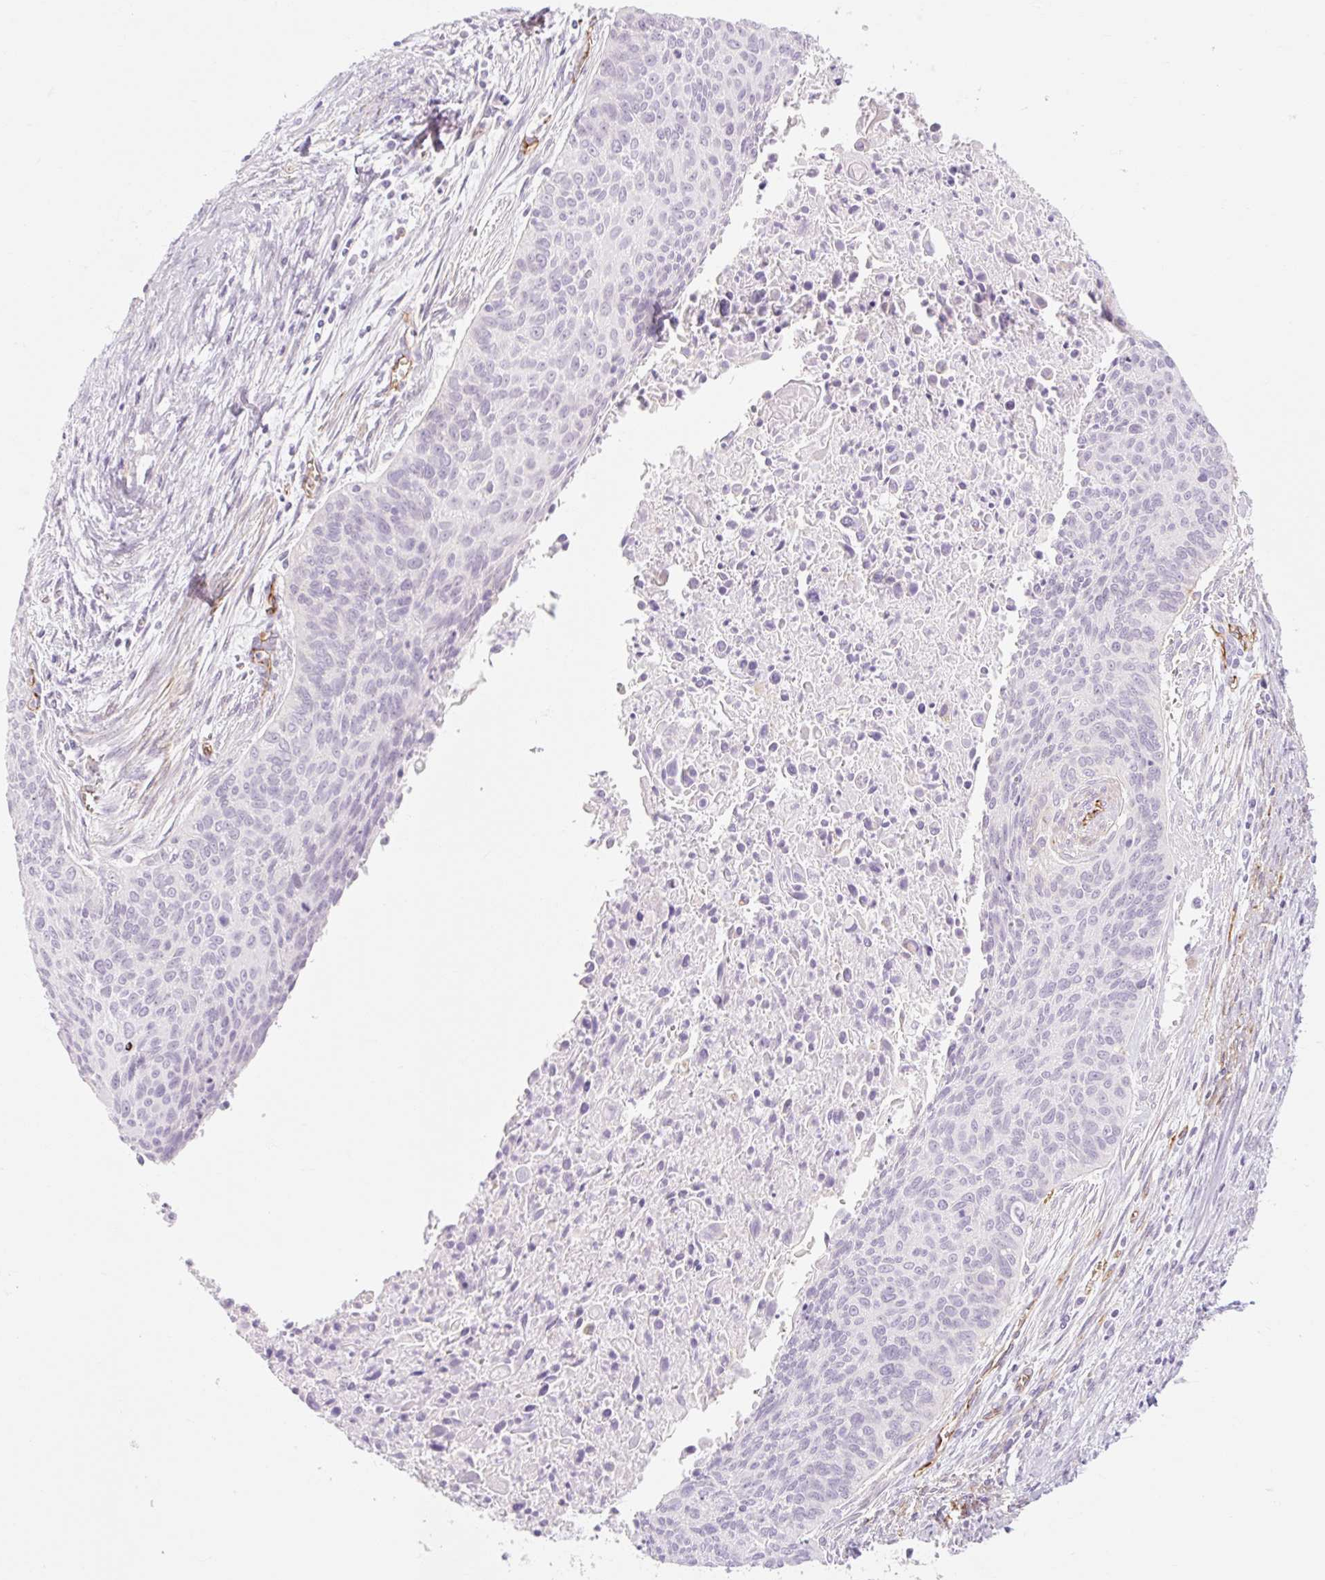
{"staining": {"intensity": "negative", "quantity": "none", "location": "none"}, "tissue": "cervical cancer", "cell_type": "Tumor cells", "image_type": "cancer", "snomed": [{"axis": "morphology", "description": "Squamous cell carcinoma, NOS"}, {"axis": "topography", "description": "Cervix"}], "caption": "Micrograph shows no significant protein staining in tumor cells of squamous cell carcinoma (cervical). (Stains: DAB immunohistochemistry with hematoxylin counter stain, Microscopy: brightfield microscopy at high magnification).", "gene": "TAF1L", "patient": {"sex": "female", "age": 55}}